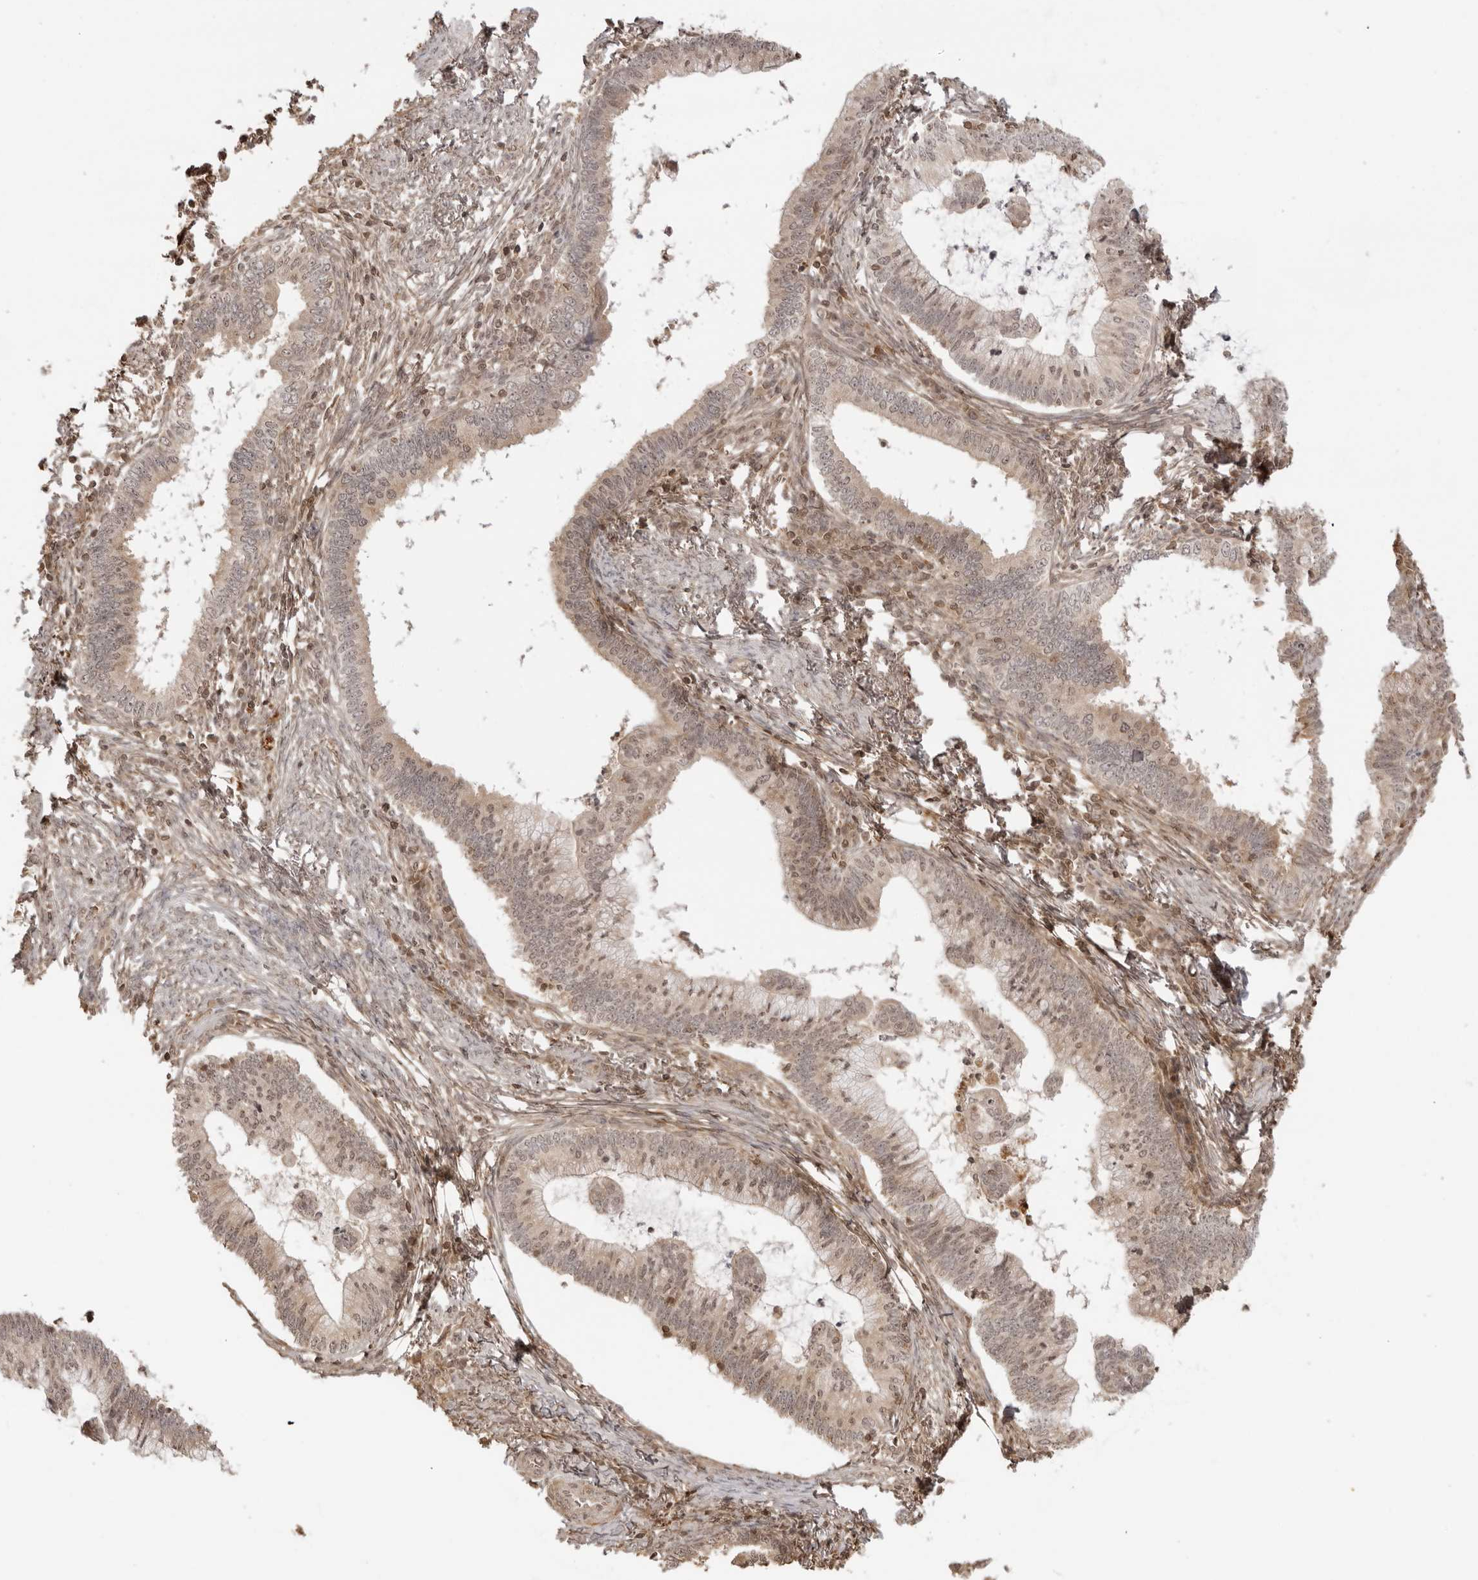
{"staining": {"intensity": "weak", "quantity": "25%-75%", "location": "cytoplasmic/membranous,nuclear"}, "tissue": "cervical cancer", "cell_type": "Tumor cells", "image_type": "cancer", "snomed": [{"axis": "morphology", "description": "Adenocarcinoma, NOS"}, {"axis": "topography", "description": "Cervix"}], "caption": "Immunohistochemistry (IHC) (DAB) staining of cervical cancer demonstrates weak cytoplasmic/membranous and nuclear protein staining in approximately 25%-75% of tumor cells.", "gene": "IKBKE", "patient": {"sex": "female", "age": 36}}